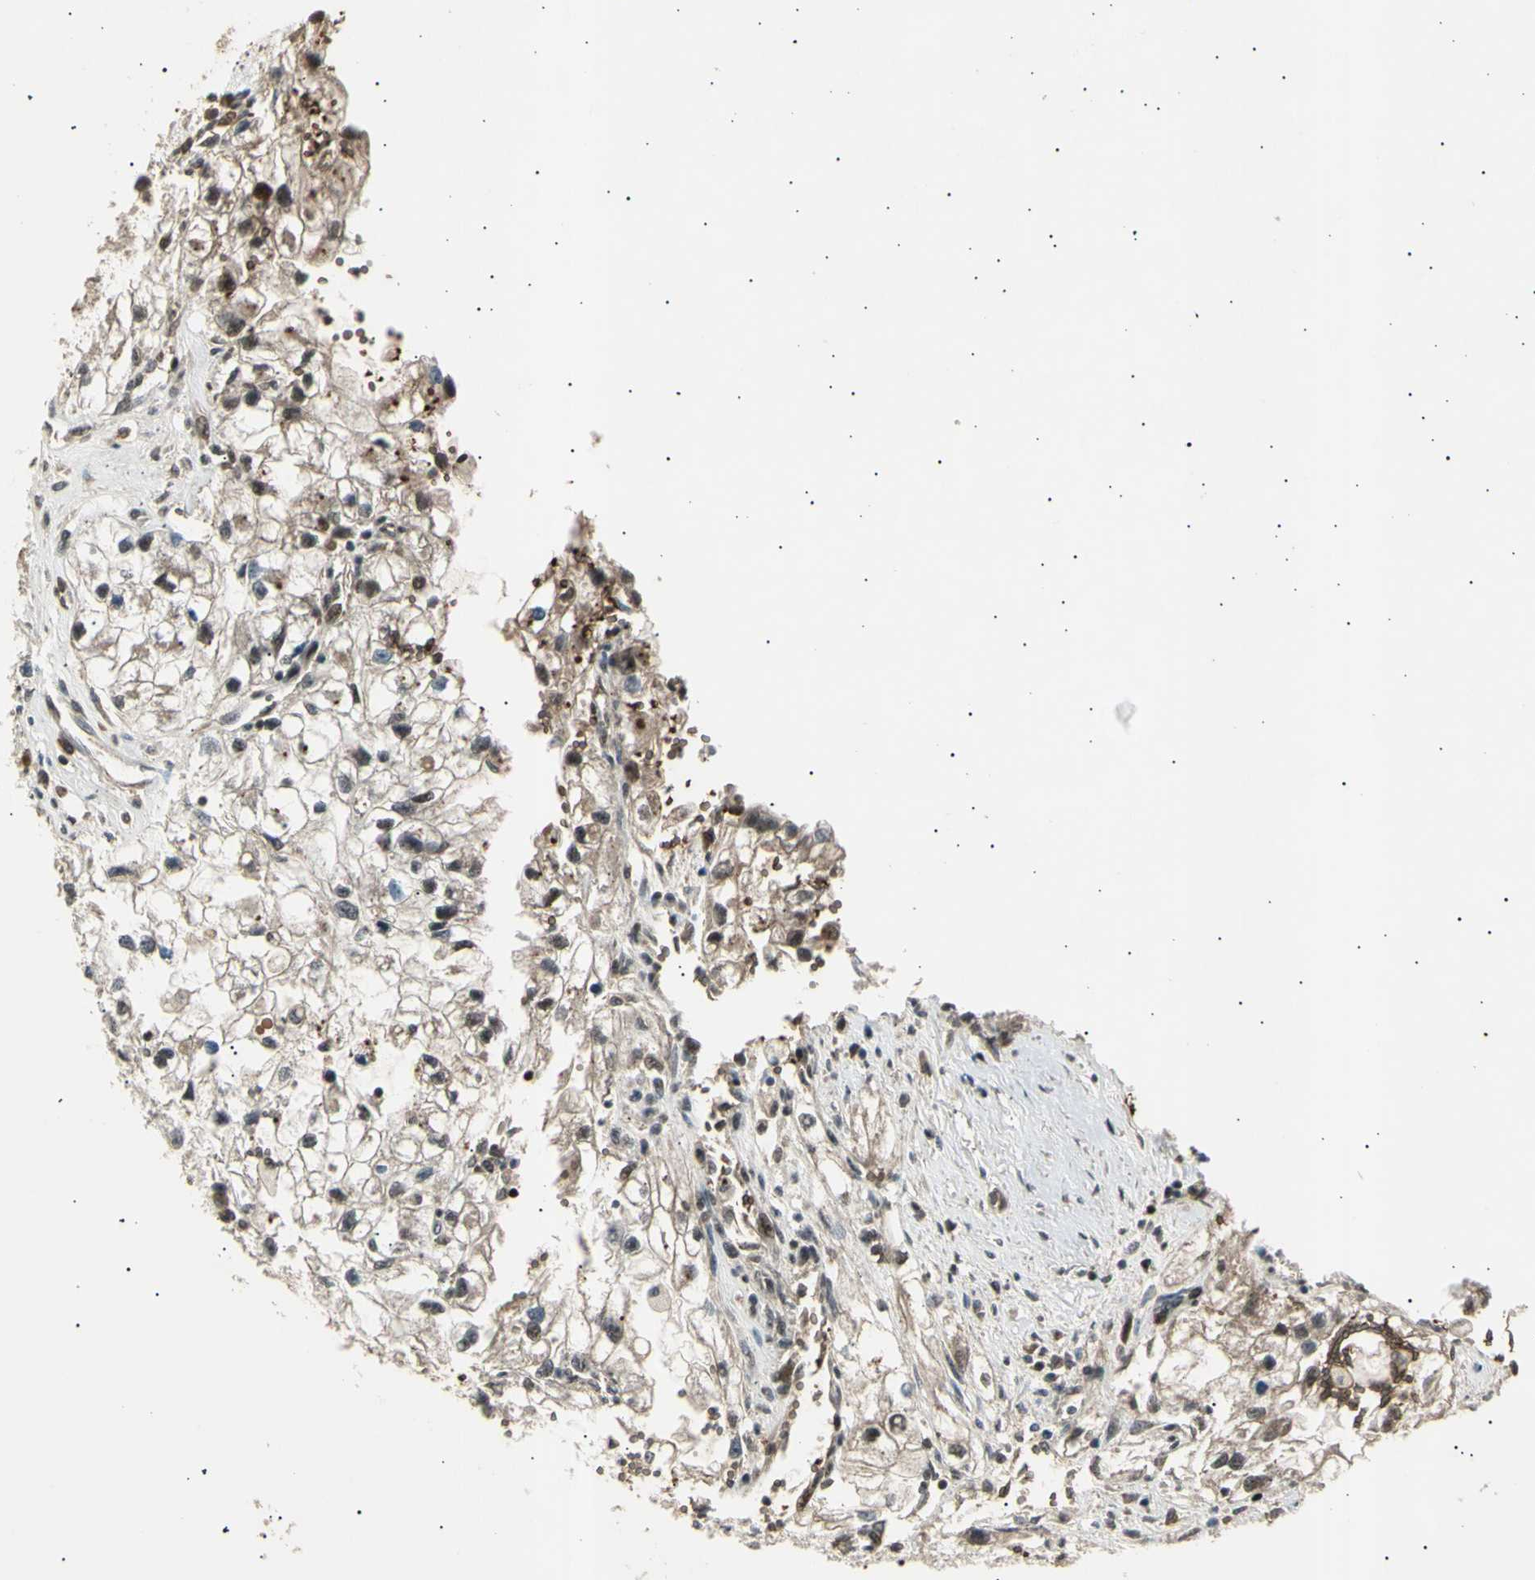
{"staining": {"intensity": "weak", "quantity": "25%-75%", "location": "cytoplasmic/membranous,nuclear"}, "tissue": "renal cancer", "cell_type": "Tumor cells", "image_type": "cancer", "snomed": [{"axis": "morphology", "description": "Adenocarcinoma, NOS"}, {"axis": "topography", "description": "Kidney"}], "caption": "Immunohistochemistry (IHC) of human renal adenocarcinoma demonstrates low levels of weak cytoplasmic/membranous and nuclear expression in approximately 25%-75% of tumor cells.", "gene": "NUAK2", "patient": {"sex": "female", "age": 70}}